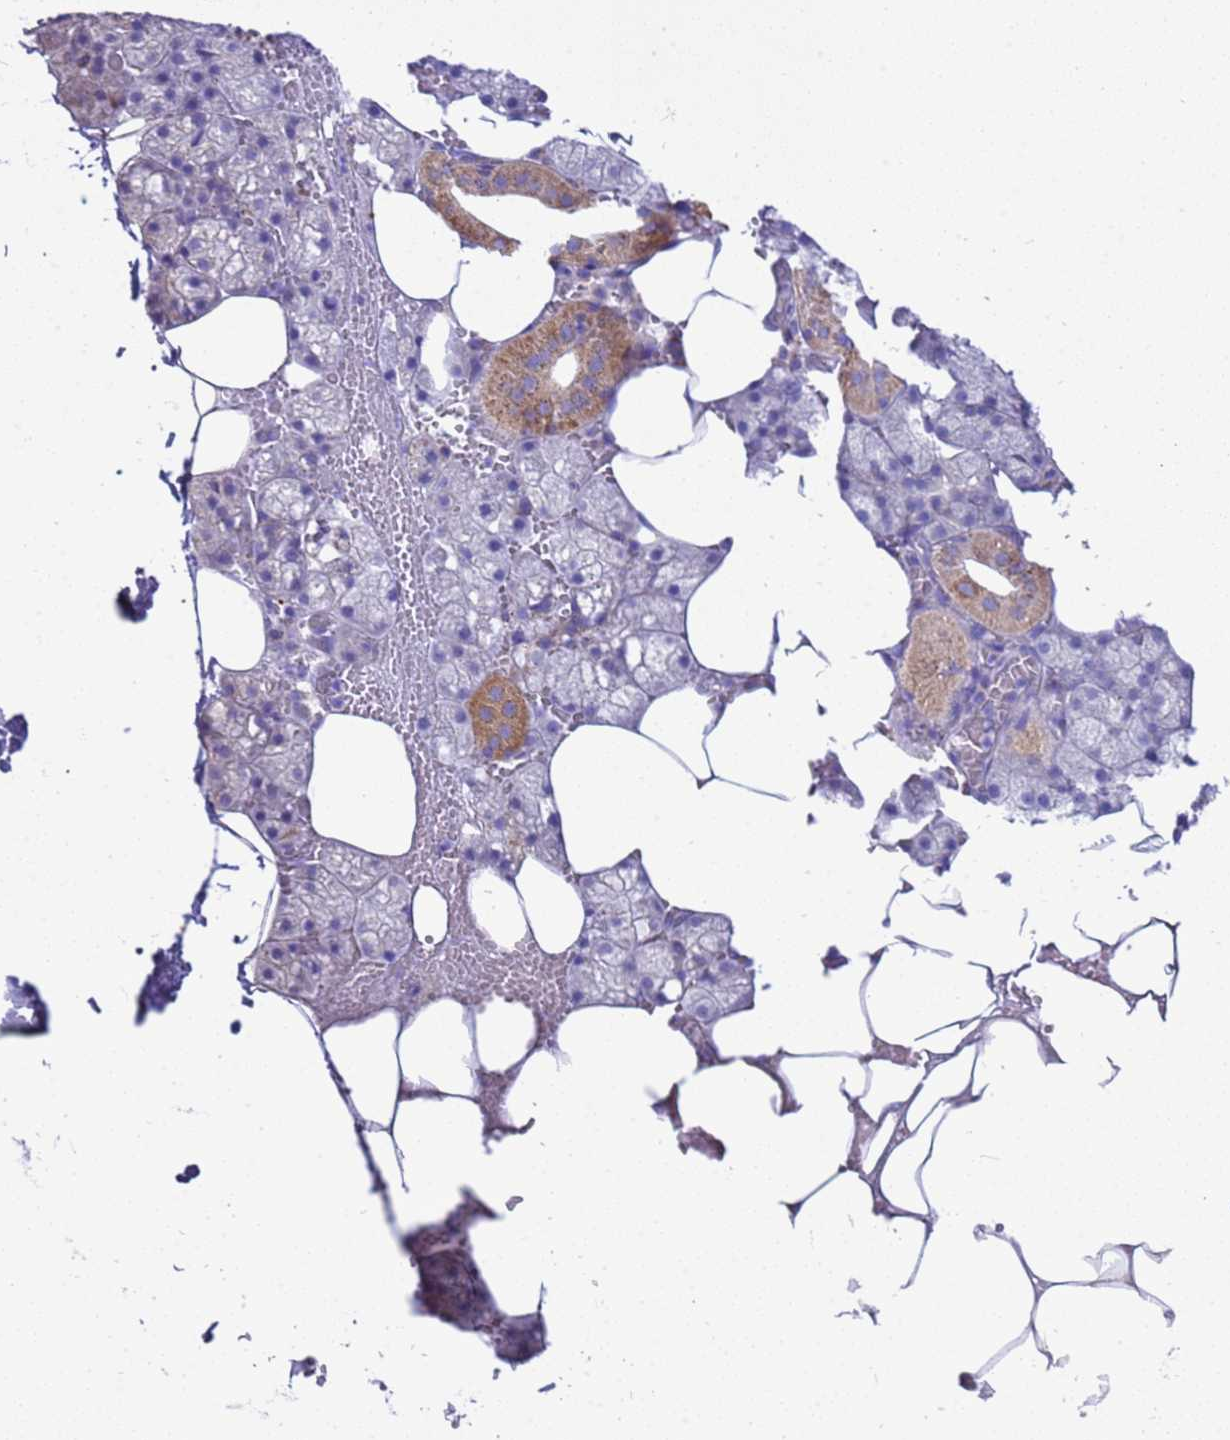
{"staining": {"intensity": "moderate", "quantity": "<25%", "location": "cytoplasmic/membranous"}, "tissue": "salivary gland", "cell_type": "Glandular cells", "image_type": "normal", "snomed": [{"axis": "morphology", "description": "Normal tissue, NOS"}, {"axis": "topography", "description": "Salivary gland"}], "caption": "Moderate cytoplasmic/membranous staining is appreciated in approximately <25% of glandular cells in unremarkable salivary gland. The protein is stained brown, and the nuclei are stained in blue (DAB (3,3'-diaminobenzidine) IHC with brightfield microscopy, high magnification).", "gene": "RNF165", "patient": {"sex": "male", "age": 62}}